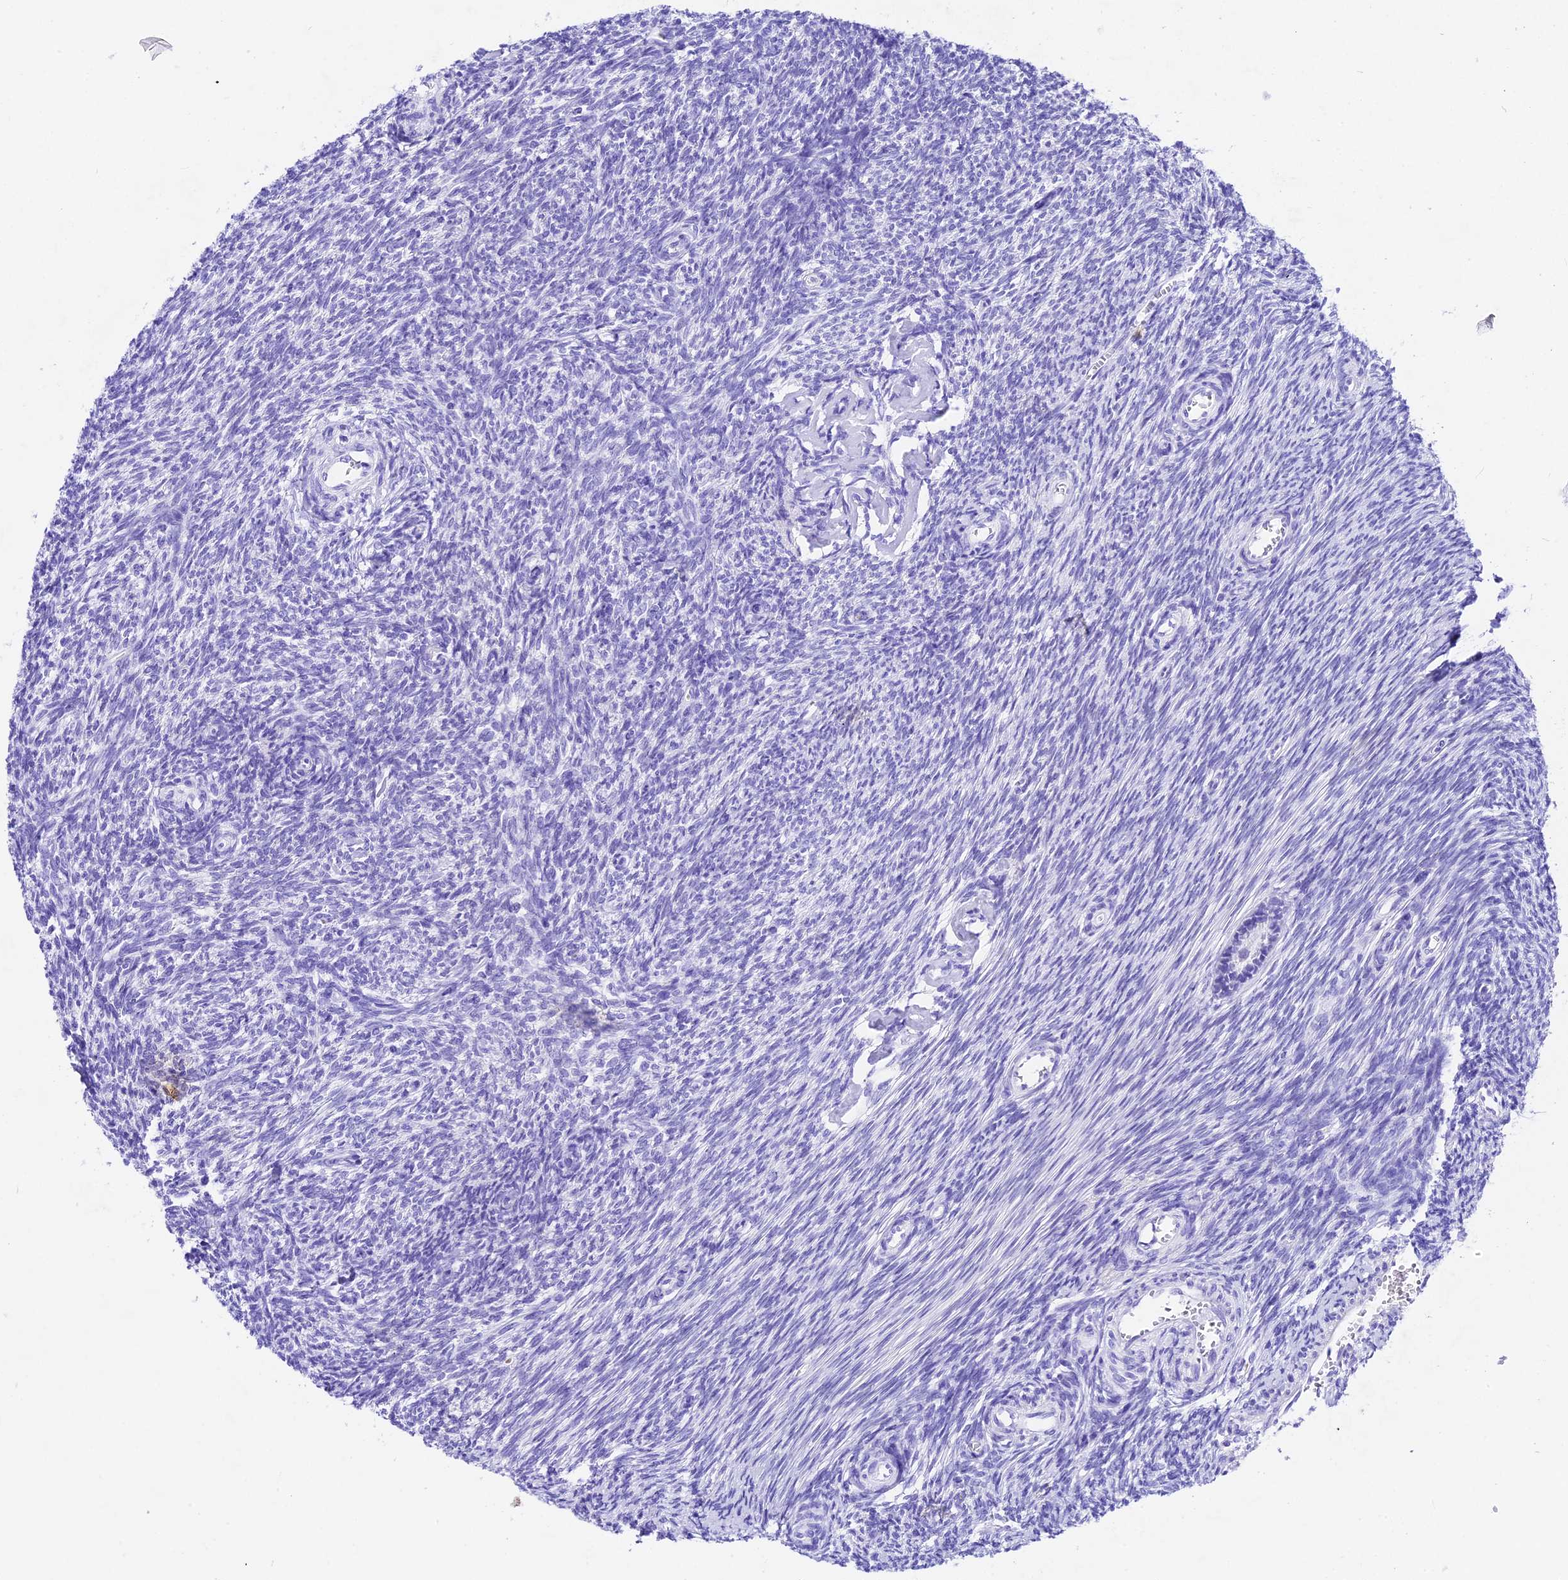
{"staining": {"intensity": "negative", "quantity": "none", "location": "none"}, "tissue": "ovary", "cell_type": "Follicle cells", "image_type": "normal", "snomed": [{"axis": "morphology", "description": "Normal tissue, NOS"}, {"axis": "topography", "description": "Ovary"}], "caption": "Immunohistochemical staining of unremarkable human ovary demonstrates no significant staining in follicle cells. The staining was performed using DAB to visualize the protein expression in brown, while the nuclei were stained in blue with hematoxylin (Magnification: 20x).", "gene": "PSG11", "patient": {"sex": "female", "age": 44}}